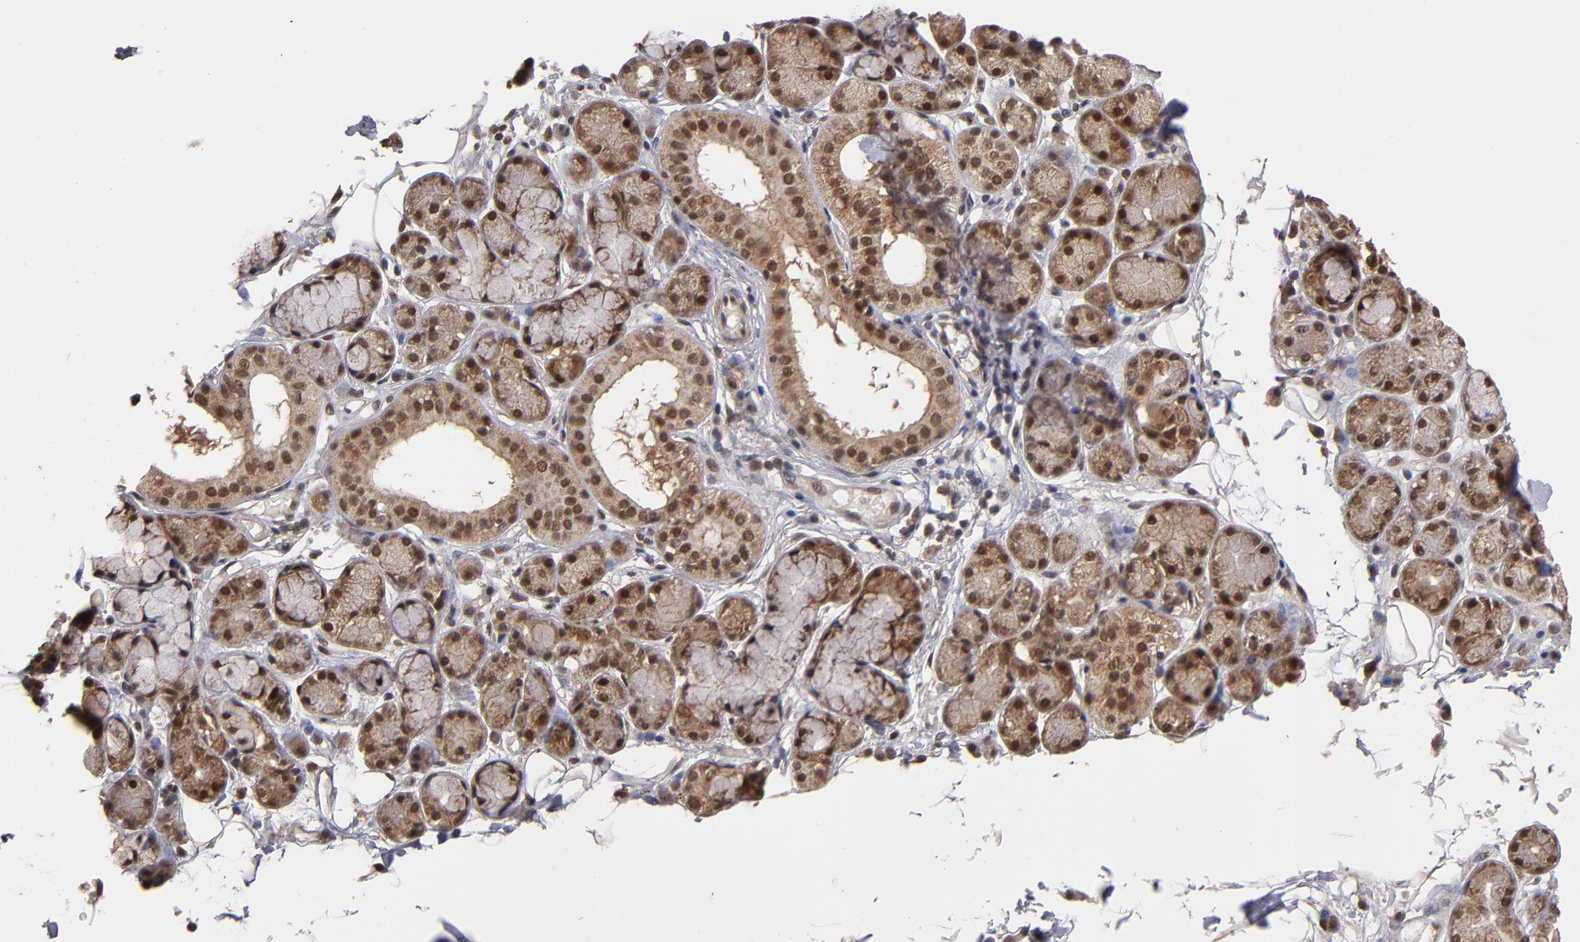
{"staining": {"intensity": "moderate", "quantity": ">75%", "location": "cytoplasmic/membranous,nuclear"}, "tissue": "salivary gland", "cell_type": "Glandular cells", "image_type": "normal", "snomed": [{"axis": "morphology", "description": "Normal tissue, NOS"}, {"axis": "topography", "description": "Skeletal muscle"}, {"axis": "topography", "description": "Oral tissue"}, {"axis": "topography", "description": "Salivary gland"}, {"axis": "topography", "description": "Peripheral nerve tissue"}], "caption": "Moderate cytoplasmic/membranous,nuclear expression is identified in about >75% of glandular cells in unremarkable salivary gland.", "gene": "CUL5", "patient": {"sex": "male", "age": 54}}